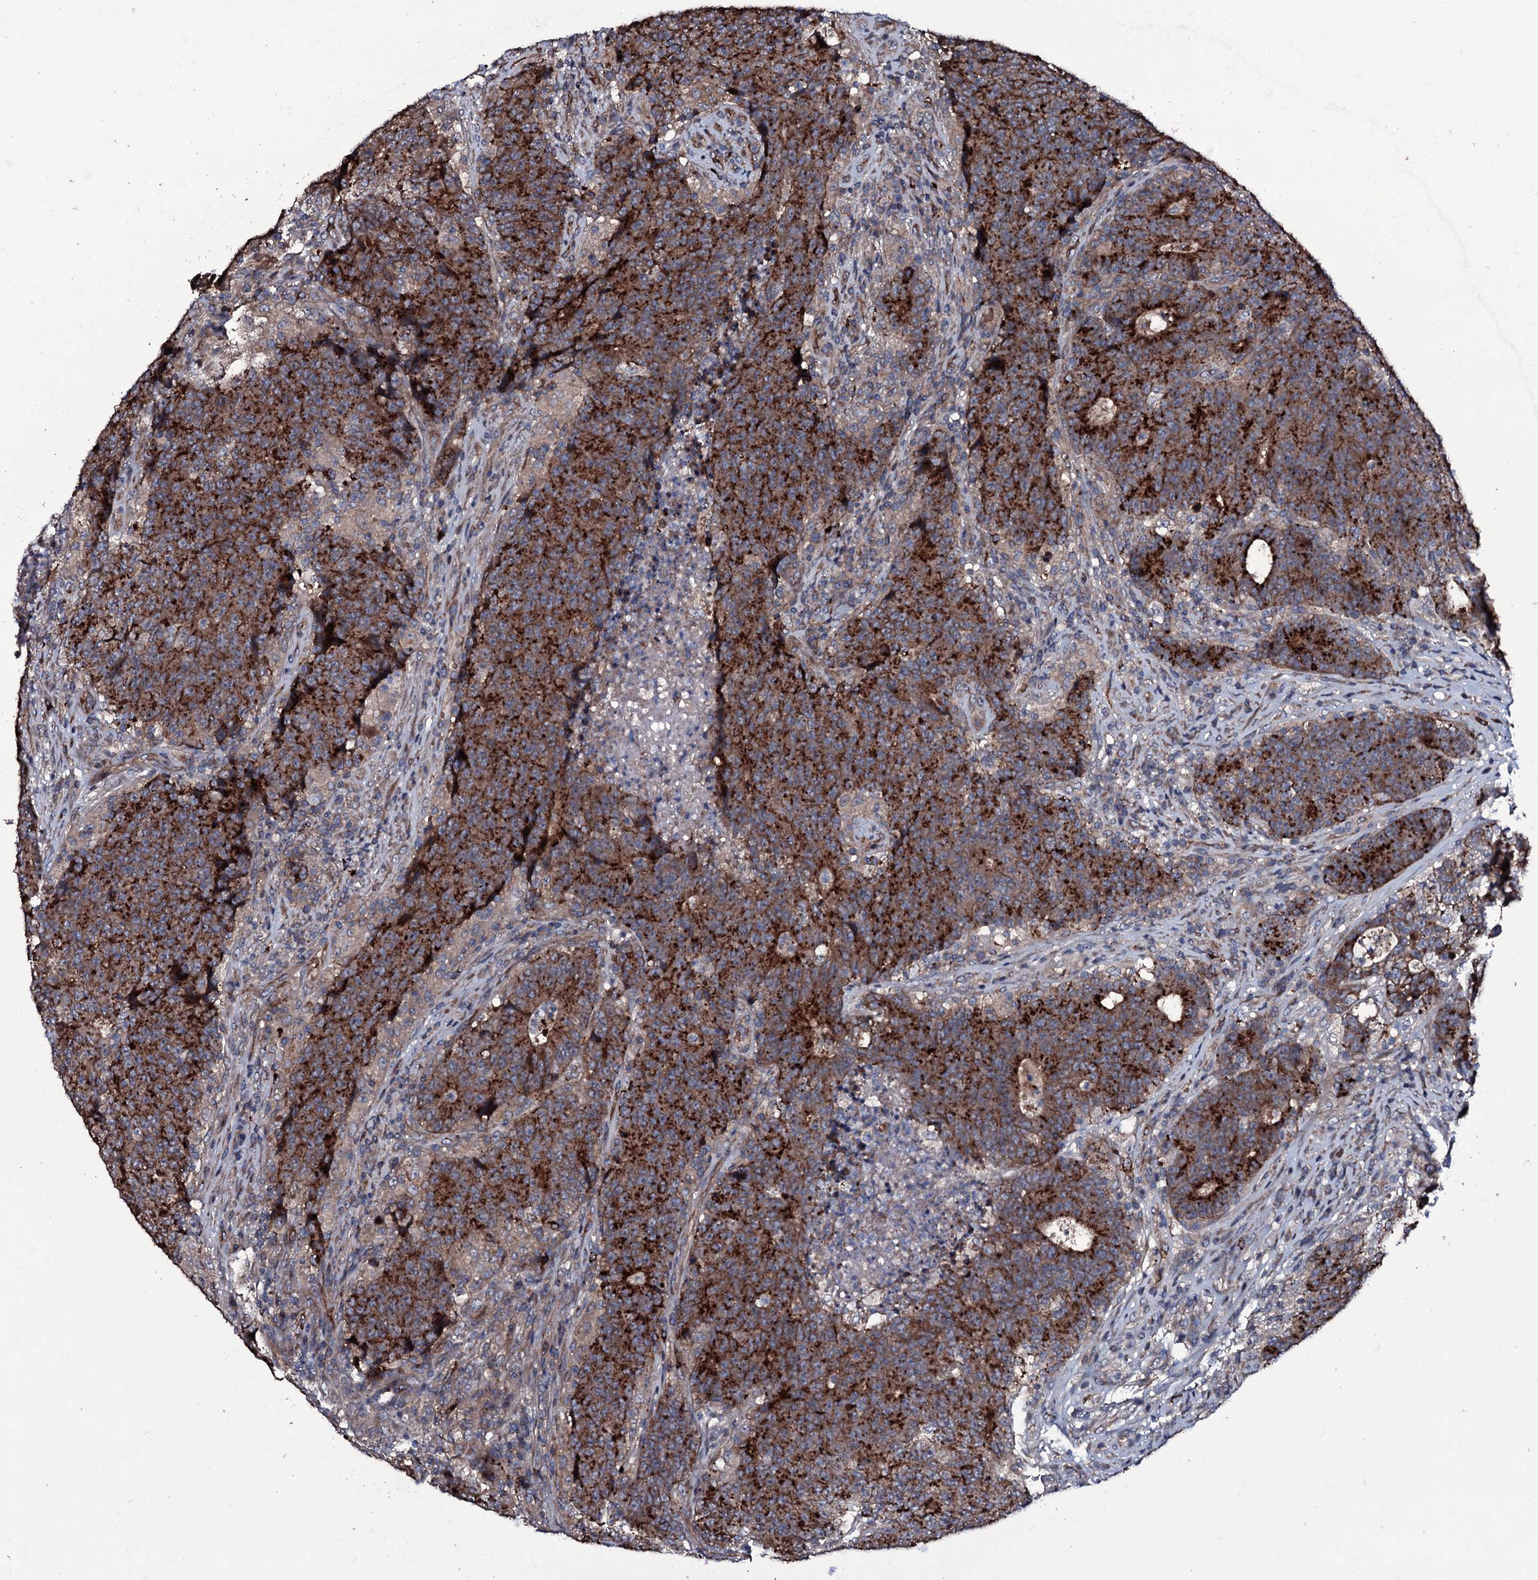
{"staining": {"intensity": "strong", "quantity": ">75%", "location": "cytoplasmic/membranous"}, "tissue": "colorectal cancer", "cell_type": "Tumor cells", "image_type": "cancer", "snomed": [{"axis": "morphology", "description": "Adenocarcinoma, NOS"}, {"axis": "topography", "description": "Colon"}], "caption": "A high amount of strong cytoplasmic/membranous positivity is present in about >75% of tumor cells in colorectal adenocarcinoma tissue.", "gene": "ZSWIM8", "patient": {"sex": "female", "age": 75}}